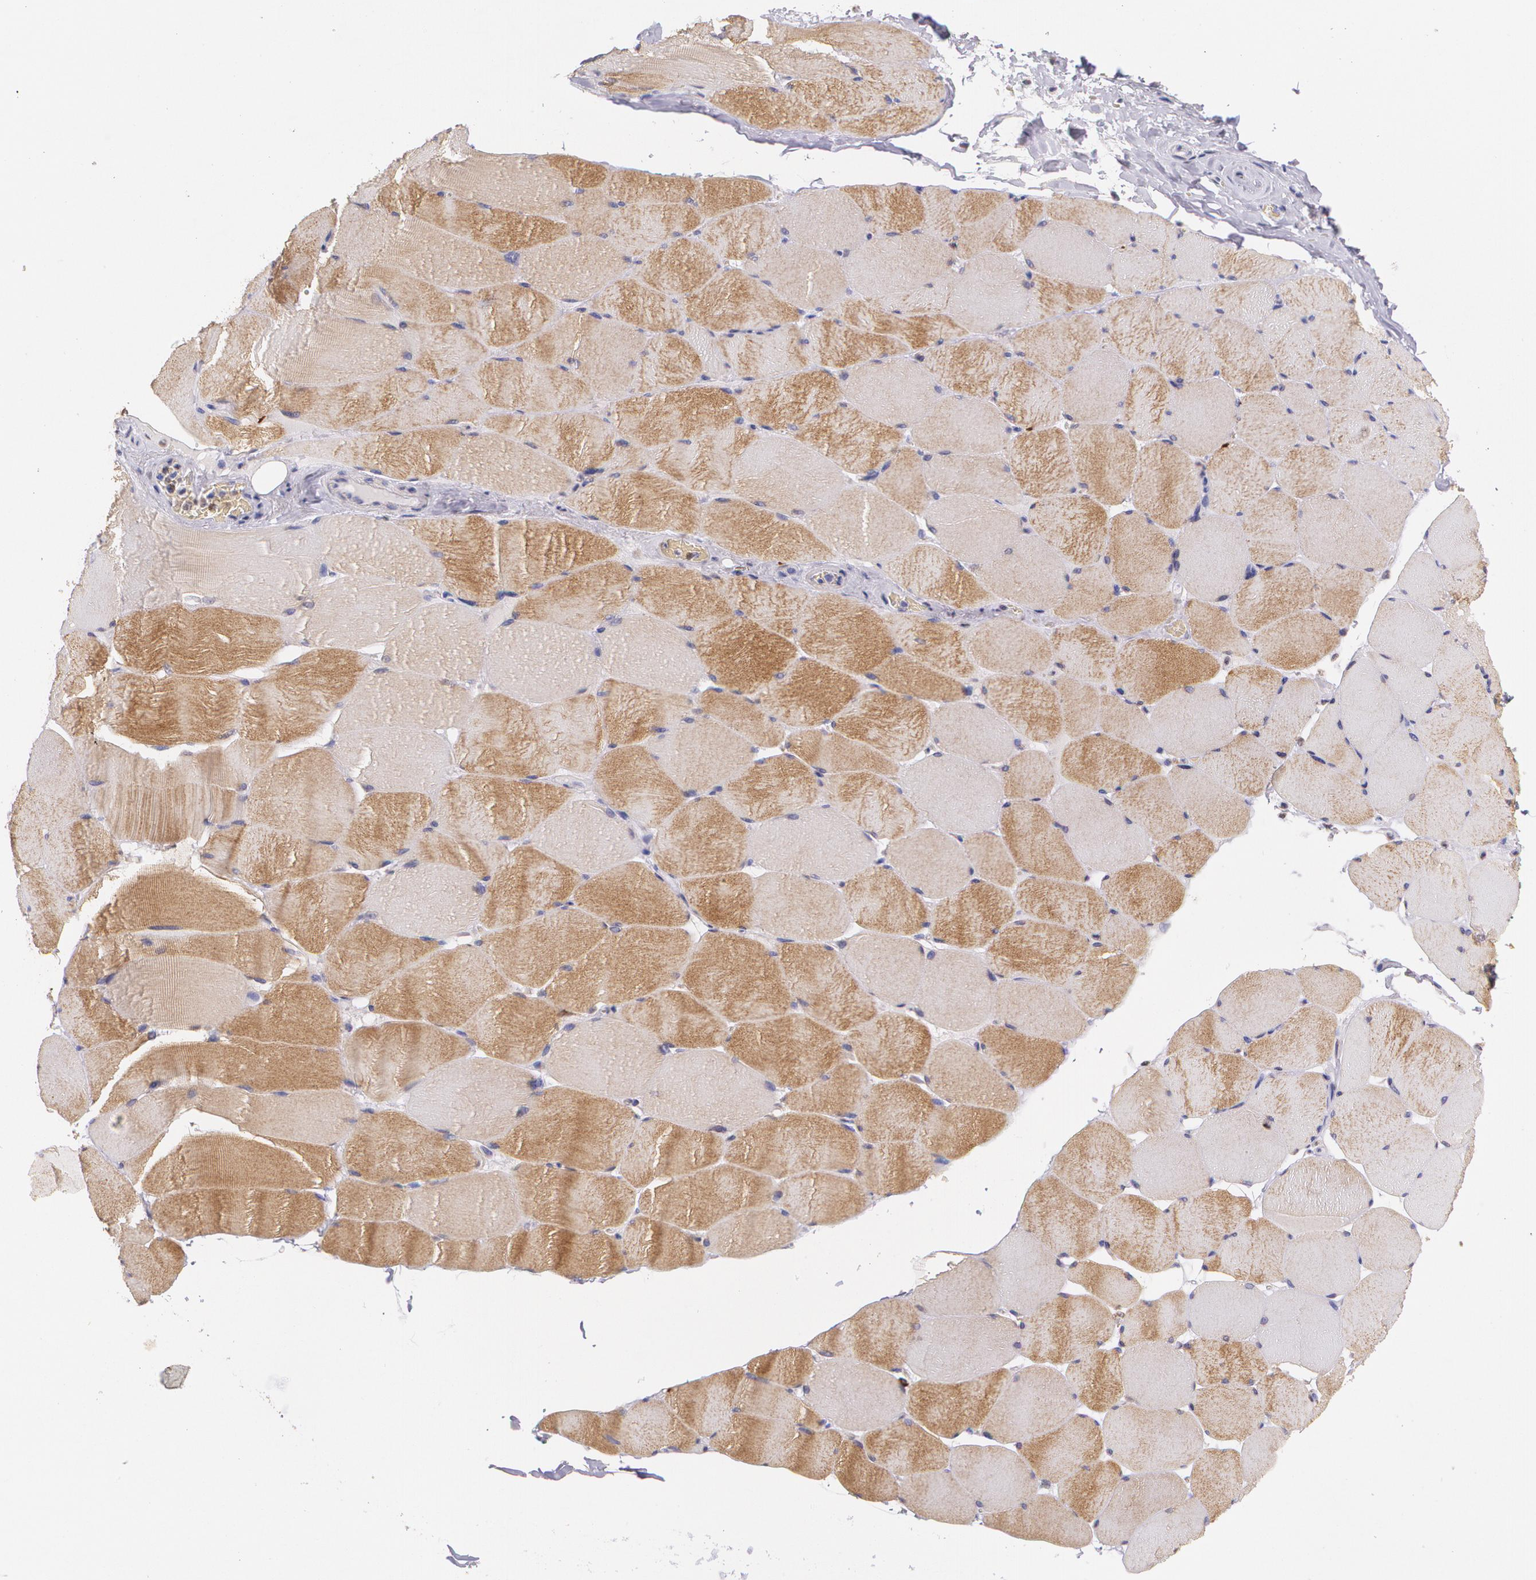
{"staining": {"intensity": "moderate", "quantity": "25%-75%", "location": "cytoplasmic/membranous"}, "tissue": "skeletal muscle", "cell_type": "Myocytes", "image_type": "normal", "snomed": [{"axis": "morphology", "description": "Normal tissue, NOS"}, {"axis": "topography", "description": "Skeletal muscle"}], "caption": "This is a micrograph of IHC staining of benign skeletal muscle, which shows moderate expression in the cytoplasmic/membranous of myocytes.", "gene": "RTN1", "patient": {"sex": "male", "age": 62}}